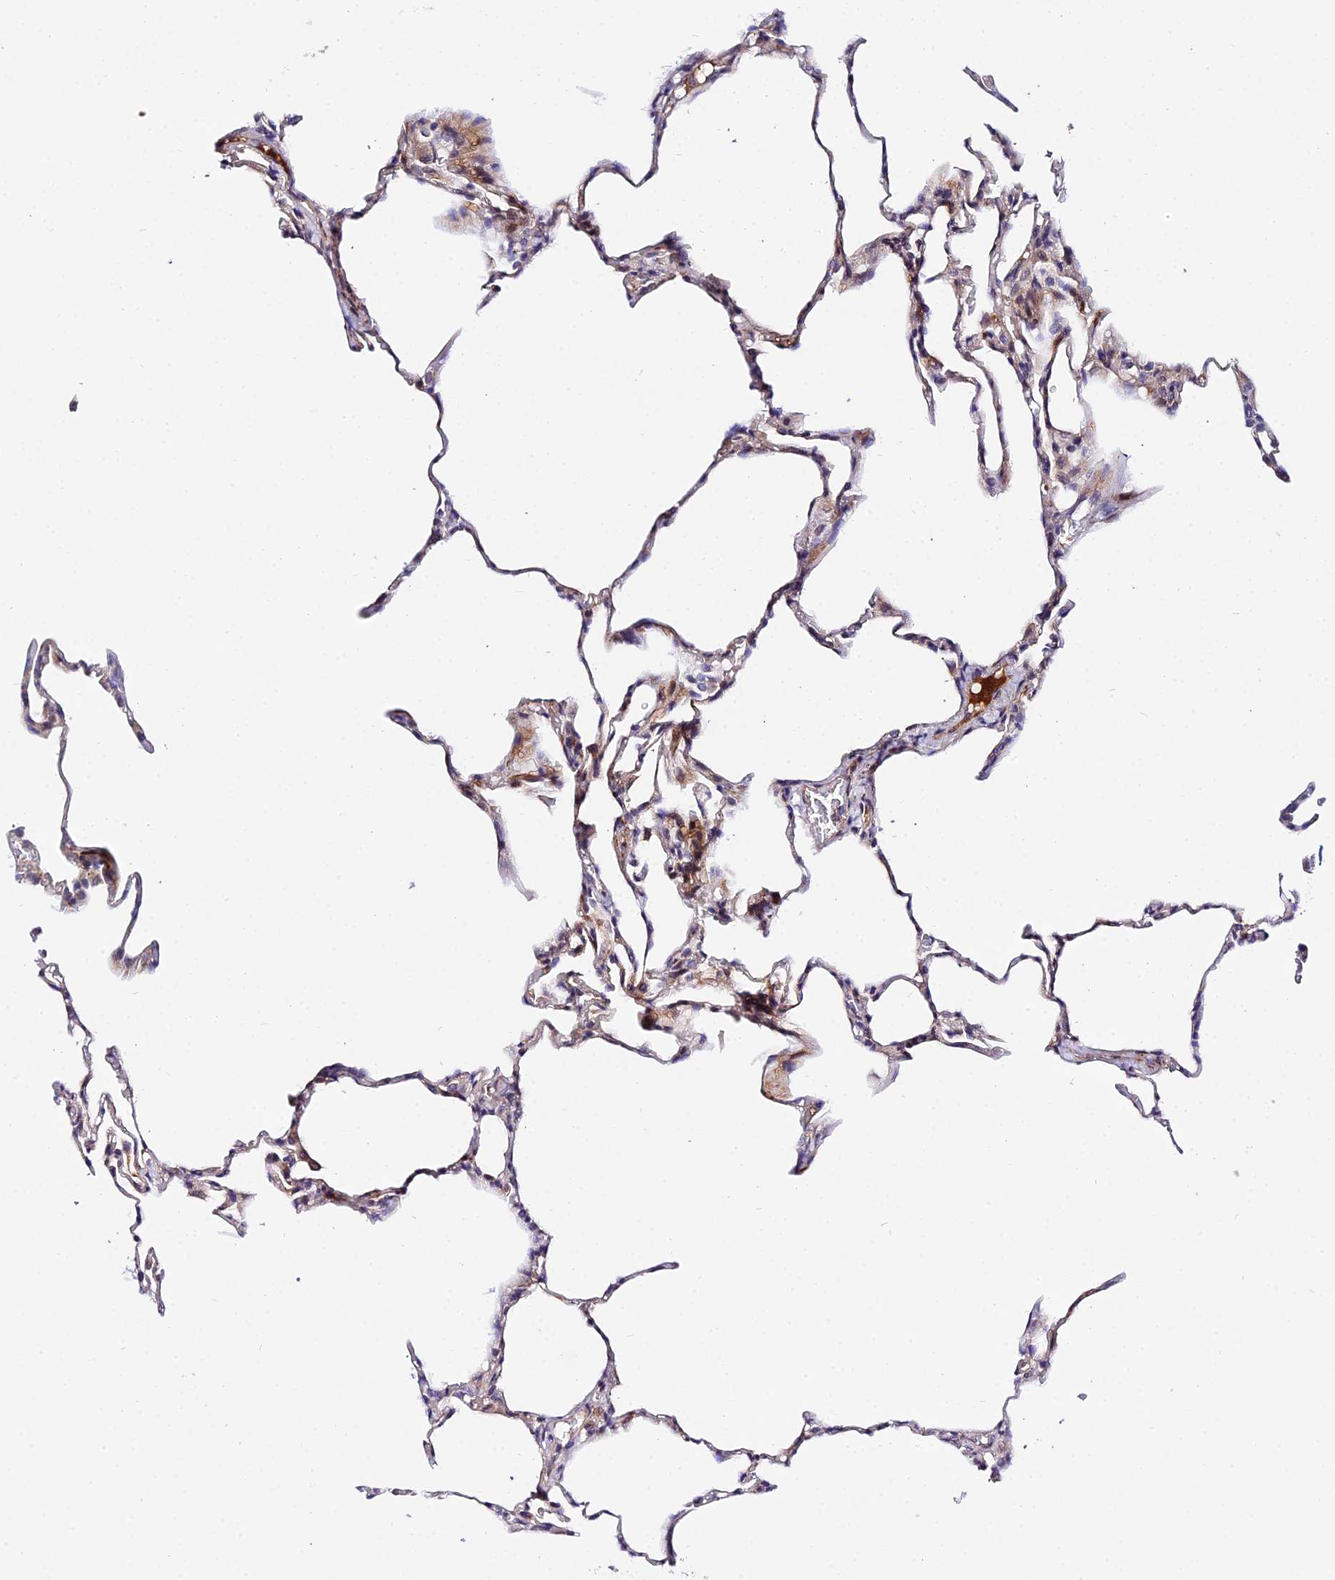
{"staining": {"intensity": "negative", "quantity": "none", "location": "none"}, "tissue": "lung", "cell_type": "Alveolar cells", "image_type": "normal", "snomed": [{"axis": "morphology", "description": "Normal tissue, NOS"}, {"axis": "topography", "description": "Lung"}], "caption": "Human lung stained for a protein using immunohistochemistry demonstrates no expression in alveolar cells.", "gene": "WDR5B", "patient": {"sex": "male", "age": 20}}